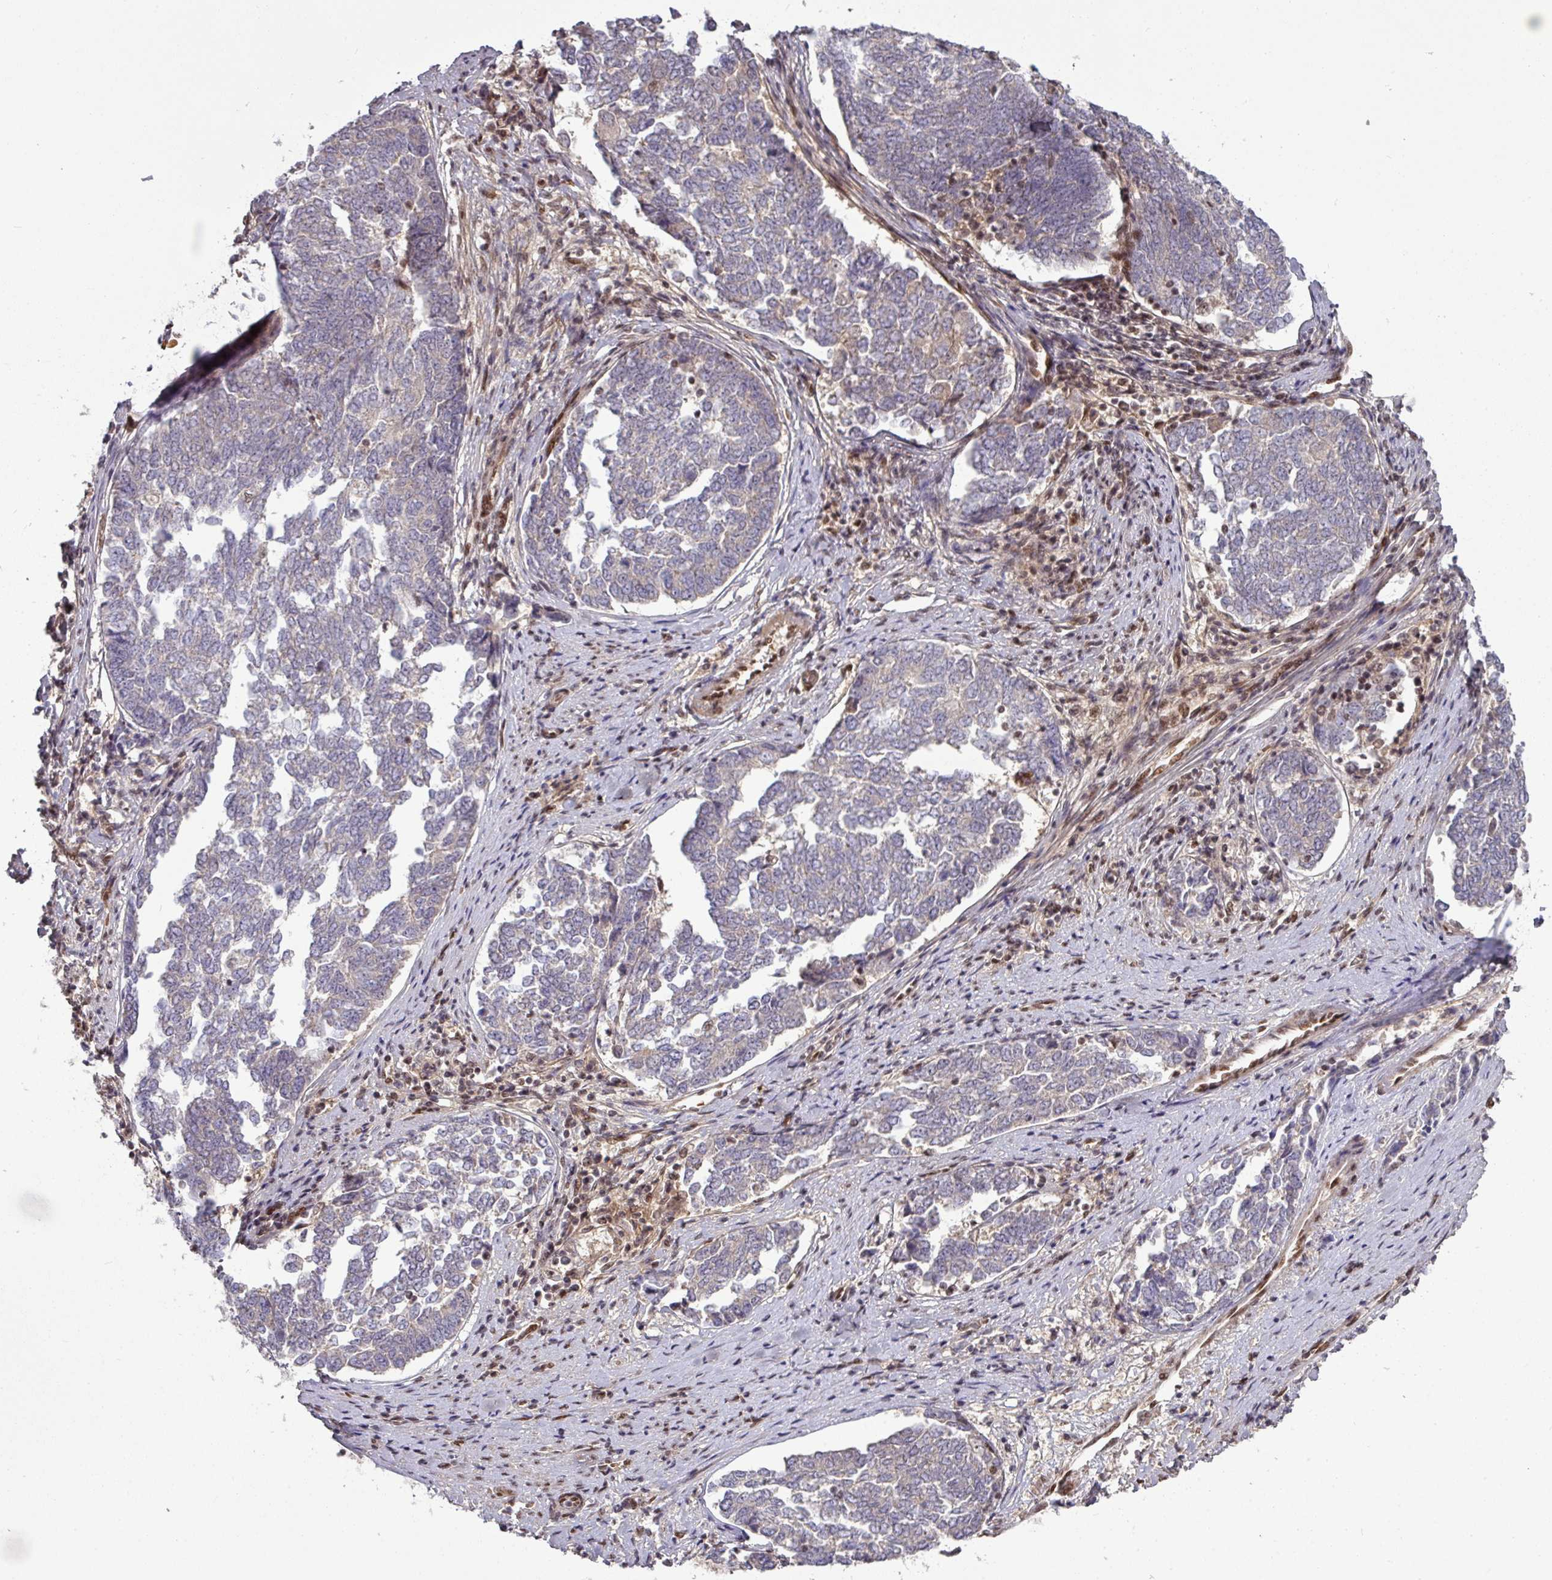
{"staining": {"intensity": "negative", "quantity": "none", "location": "none"}, "tissue": "endometrial cancer", "cell_type": "Tumor cells", "image_type": "cancer", "snomed": [{"axis": "morphology", "description": "Adenocarcinoma, NOS"}, {"axis": "topography", "description": "Endometrium"}], "caption": "Human endometrial cancer (adenocarcinoma) stained for a protein using immunohistochemistry displays no staining in tumor cells.", "gene": "CIC", "patient": {"sex": "female", "age": 80}}